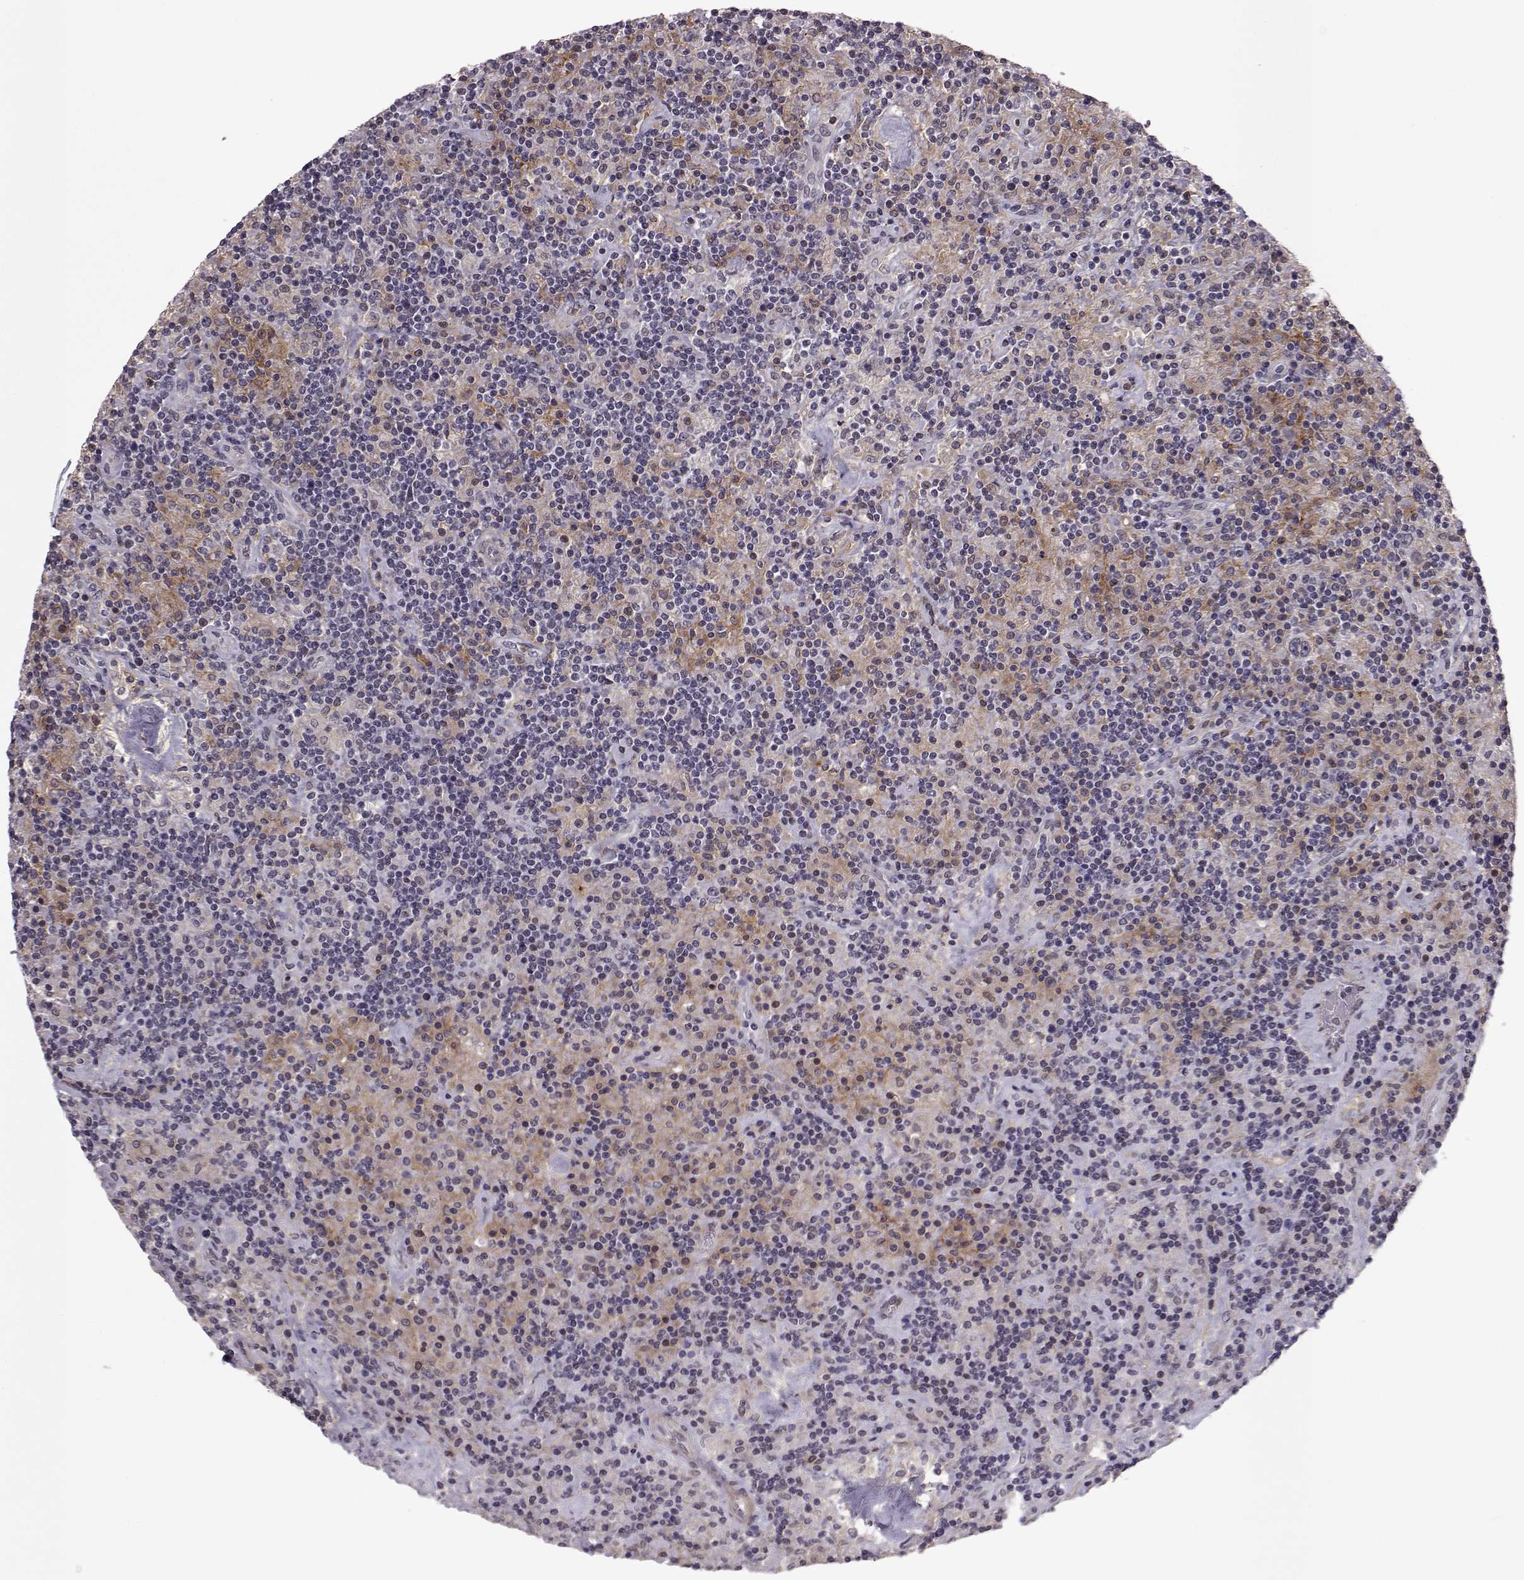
{"staining": {"intensity": "negative", "quantity": "none", "location": "none"}, "tissue": "lymphoma", "cell_type": "Tumor cells", "image_type": "cancer", "snomed": [{"axis": "morphology", "description": "Hodgkin's disease, NOS"}, {"axis": "topography", "description": "Lymph node"}], "caption": "There is no significant staining in tumor cells of lymphoma.", "gene": "PLEKHG3", "patient": {"sex": "male", "age": 70}}